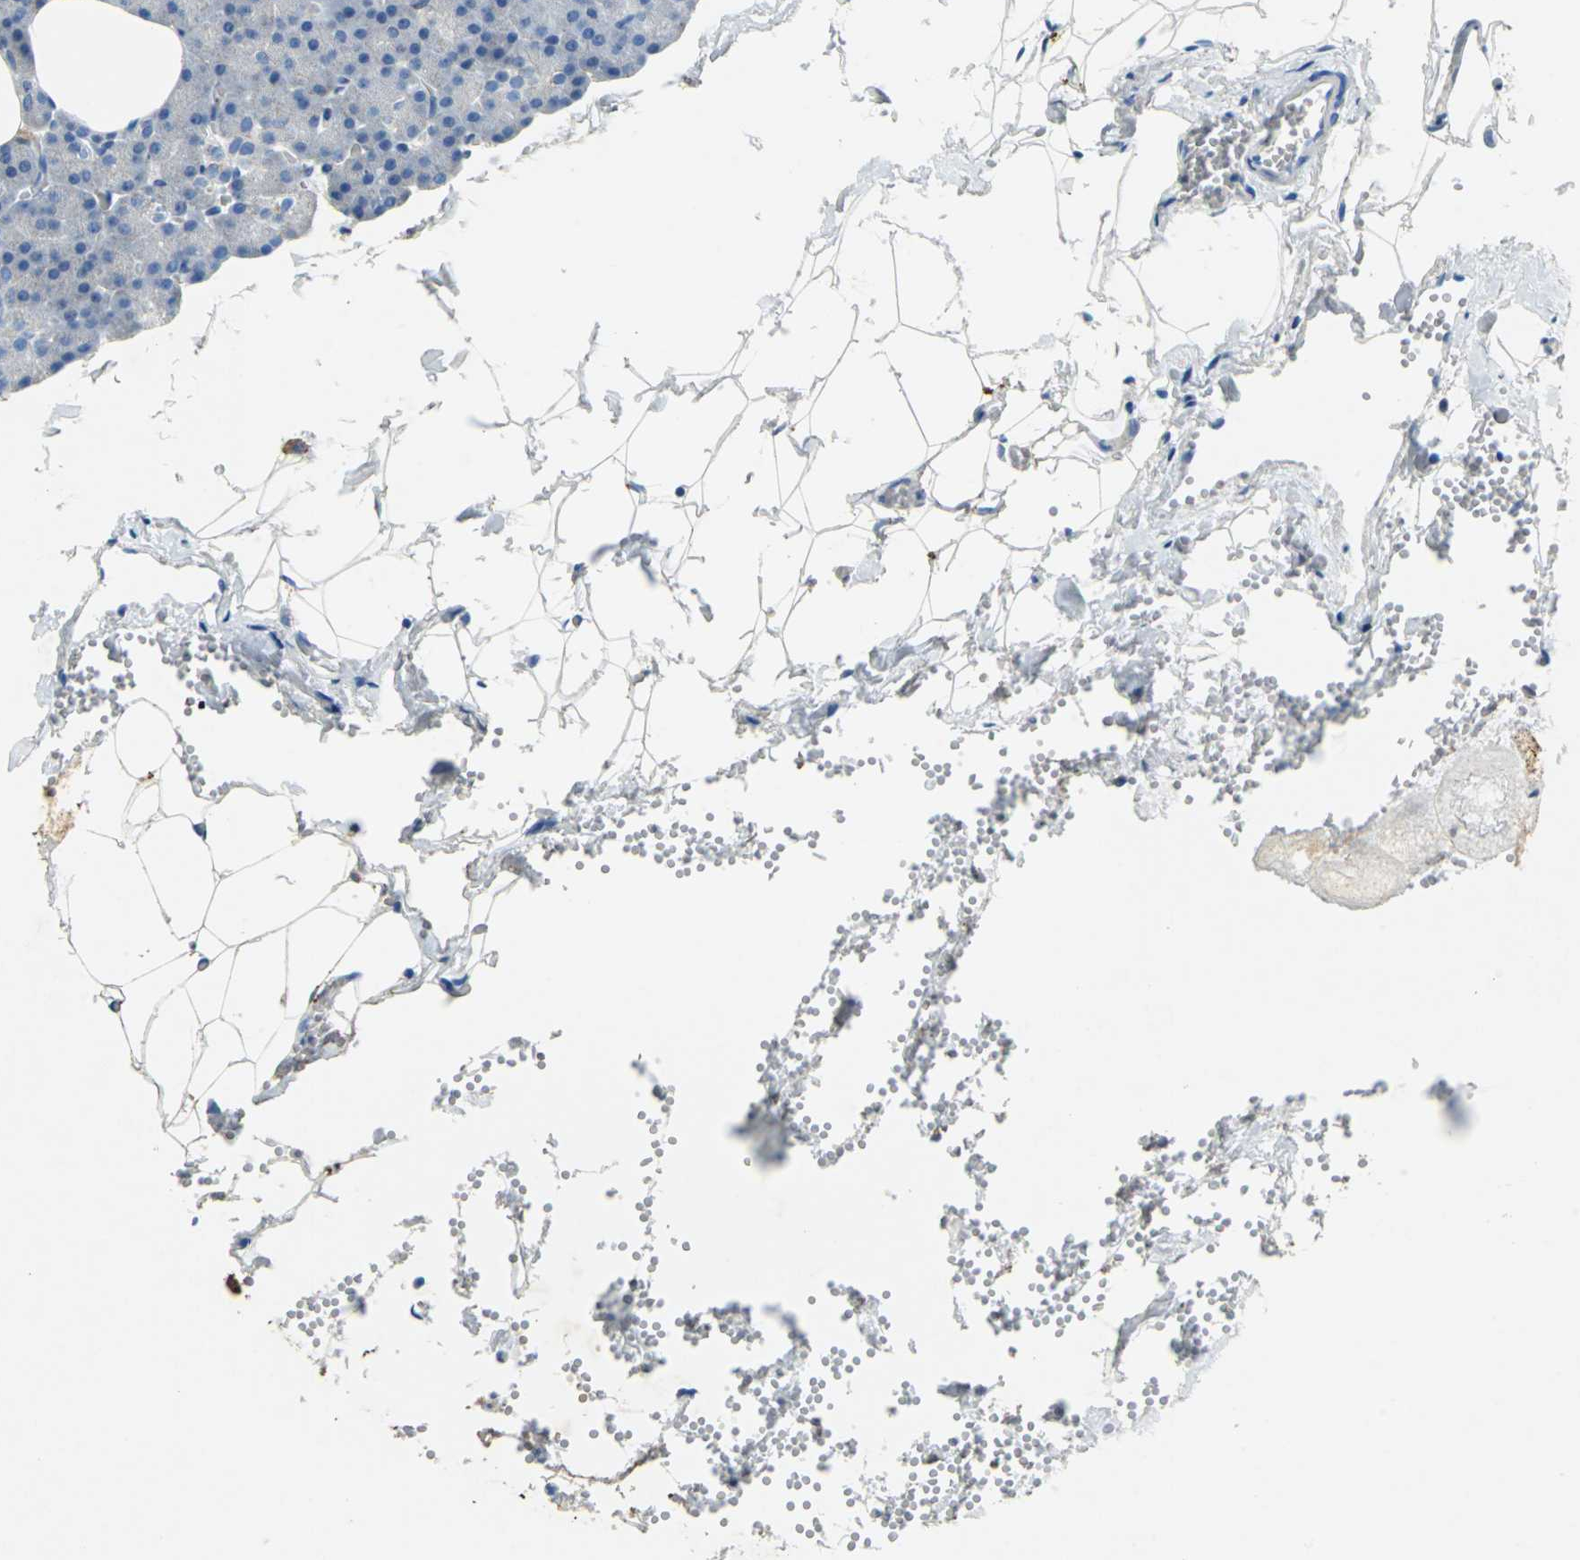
{"staining": {"intensity": "negative", "quantity": "none", "location": "none"}, "tissue": "pancreas", "cell_type": "Exocrine glandular cells", "image_type": "normal", "snomed": [{"axis": "morphology", "description": "Normal tissue, NOS"}, {"axis": "topography", "description": "Pancreas"}], "caption": "This is an immunohistochemistry histopathology image of normal human pancreas. There is no expression in exocrine glandular cells.", "gene": "TEX264", "patient": {"sex": "female", "age": 35}}